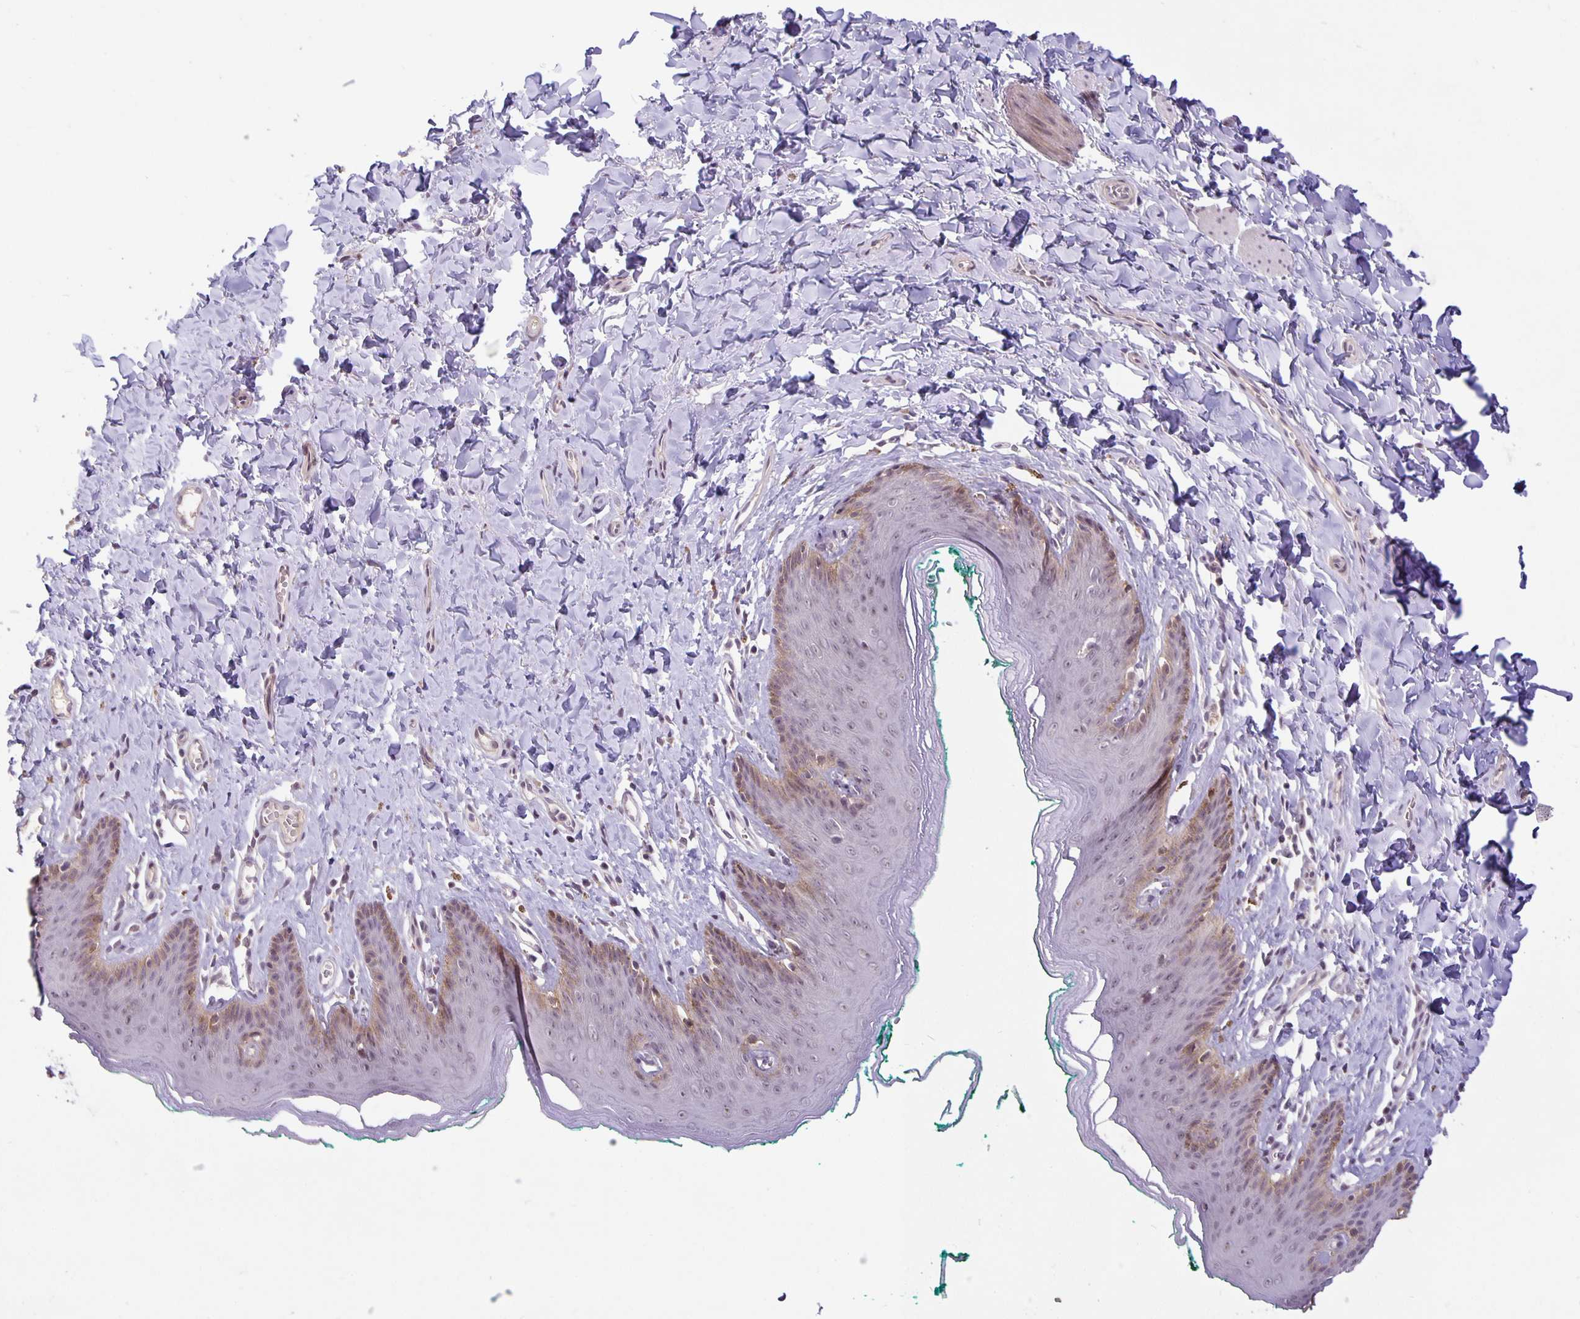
{"staining": {"intensity": "weak", "quantity": "<25%", "location": "cytoplasmic/membranous,nuclear"}, "tissue": "skin", "cell_type": "Epidermal cells", "image_type": "normal", "snomed": [{"axis": "morphology", "description": "Normal tissue, NOS"}, {"axis": "topography", "description": "Vulva"}, {"axis": "topography", "description": "Peripheral nerve tissue"}], "caption": "Epidermal cells show no significant protein expression in unremarkable skin. Nuclei are stained in blue.", "gene": "ARVCF", "patient": {"sex": "female", "age": 66}}